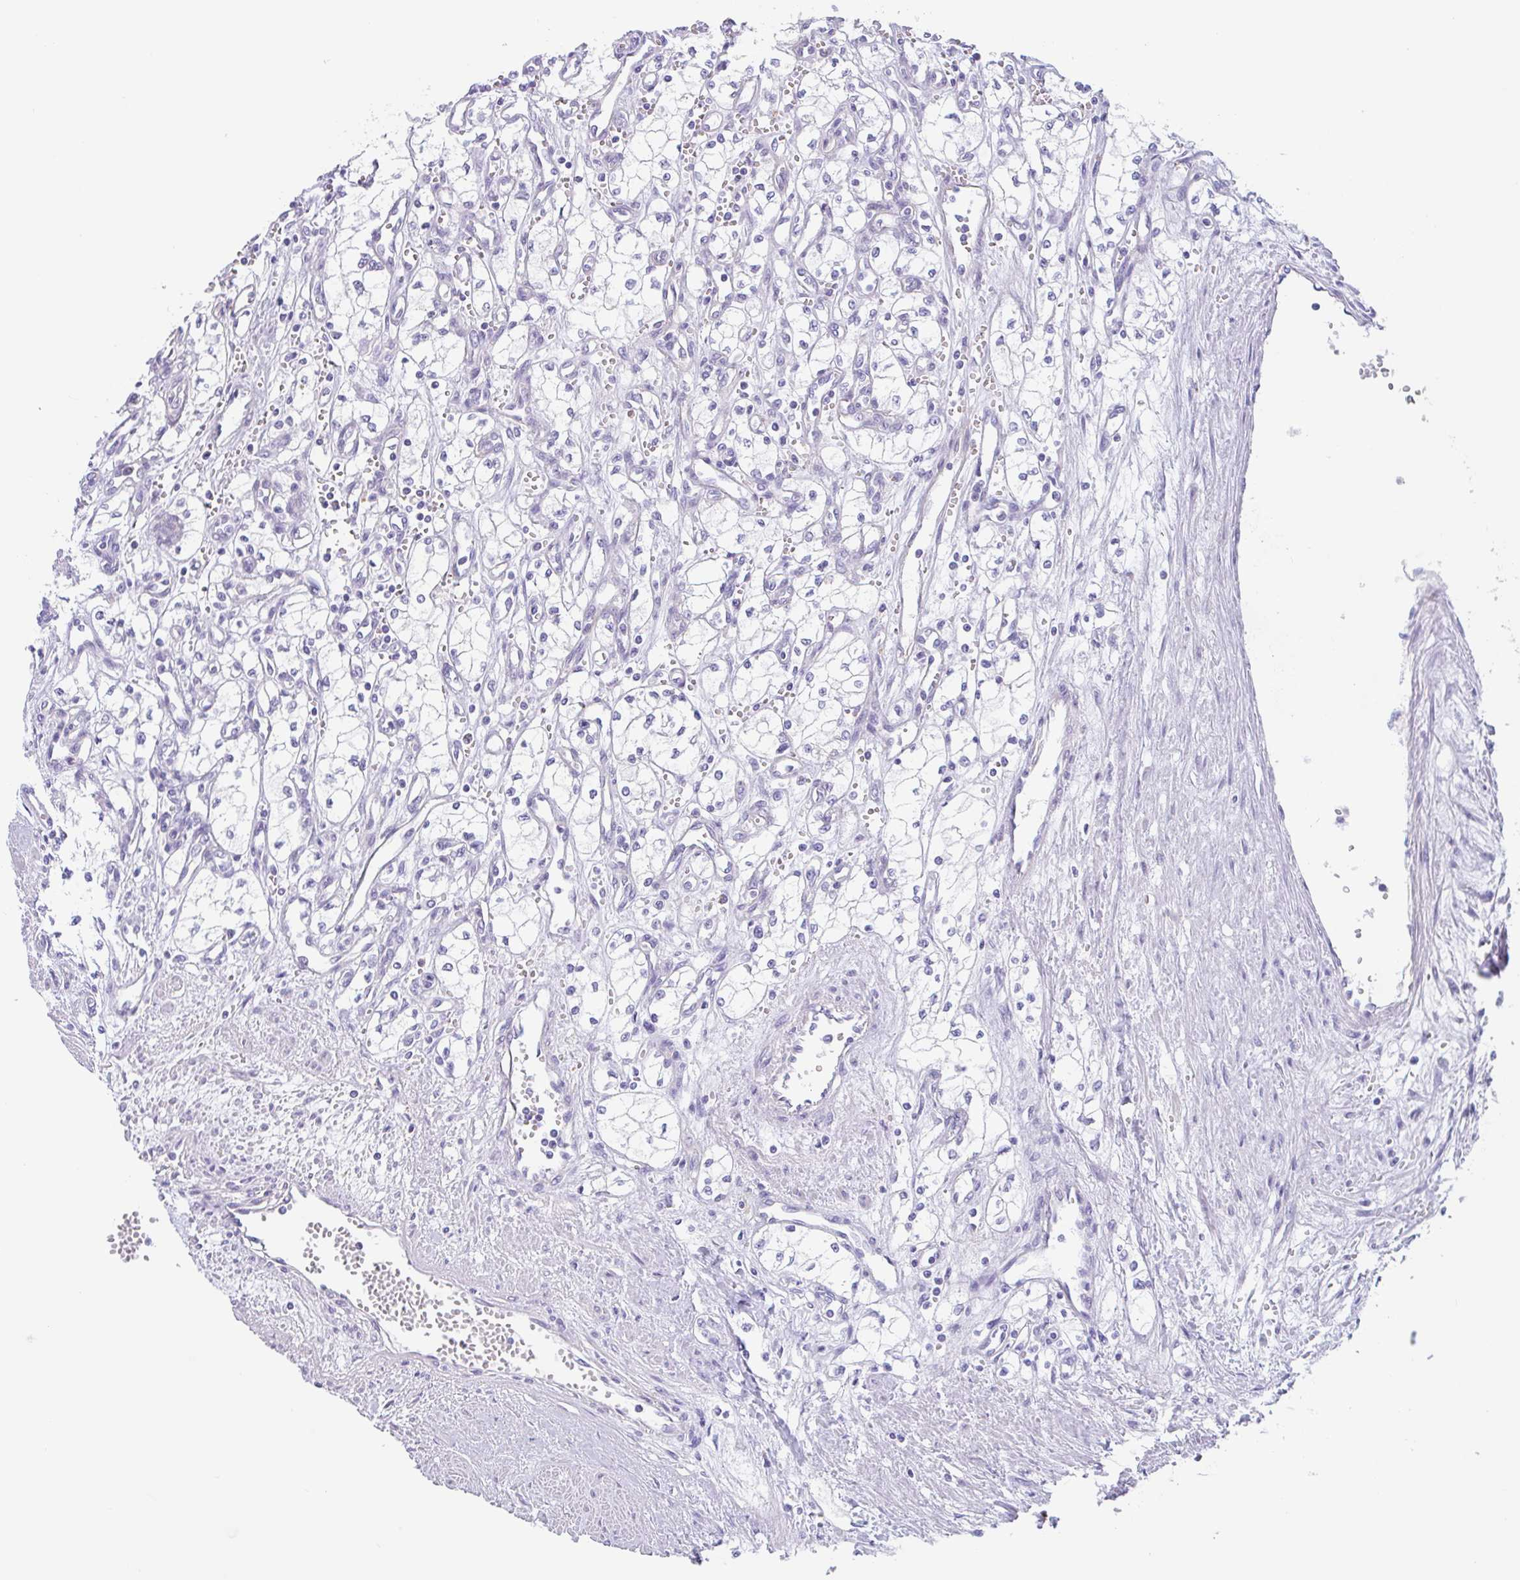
{"staining": {"intensity": "negative", "quantity": "none", "location": "none"}, "tissue": "renal cancer", "cell_type": "Tumor cells", "image_type": "cancer", "snomed": [{"axis": "morphology", "description": "Adenocarcinoma, NOS"}, {"axis": "topography", "description": "Kidney"}], "caption": "This micrograph is of adenocarcinoma (renal) stained with IHC to label a protein in brown with the nuclei are counter-stained blue. There is no expression in tumor cells. The staining is performed using DAB brown chromogen with nuclei counter-stained in using hematoxylin.", "gene": "LENG9", "patient": {"sex": "male", "age": 59}}